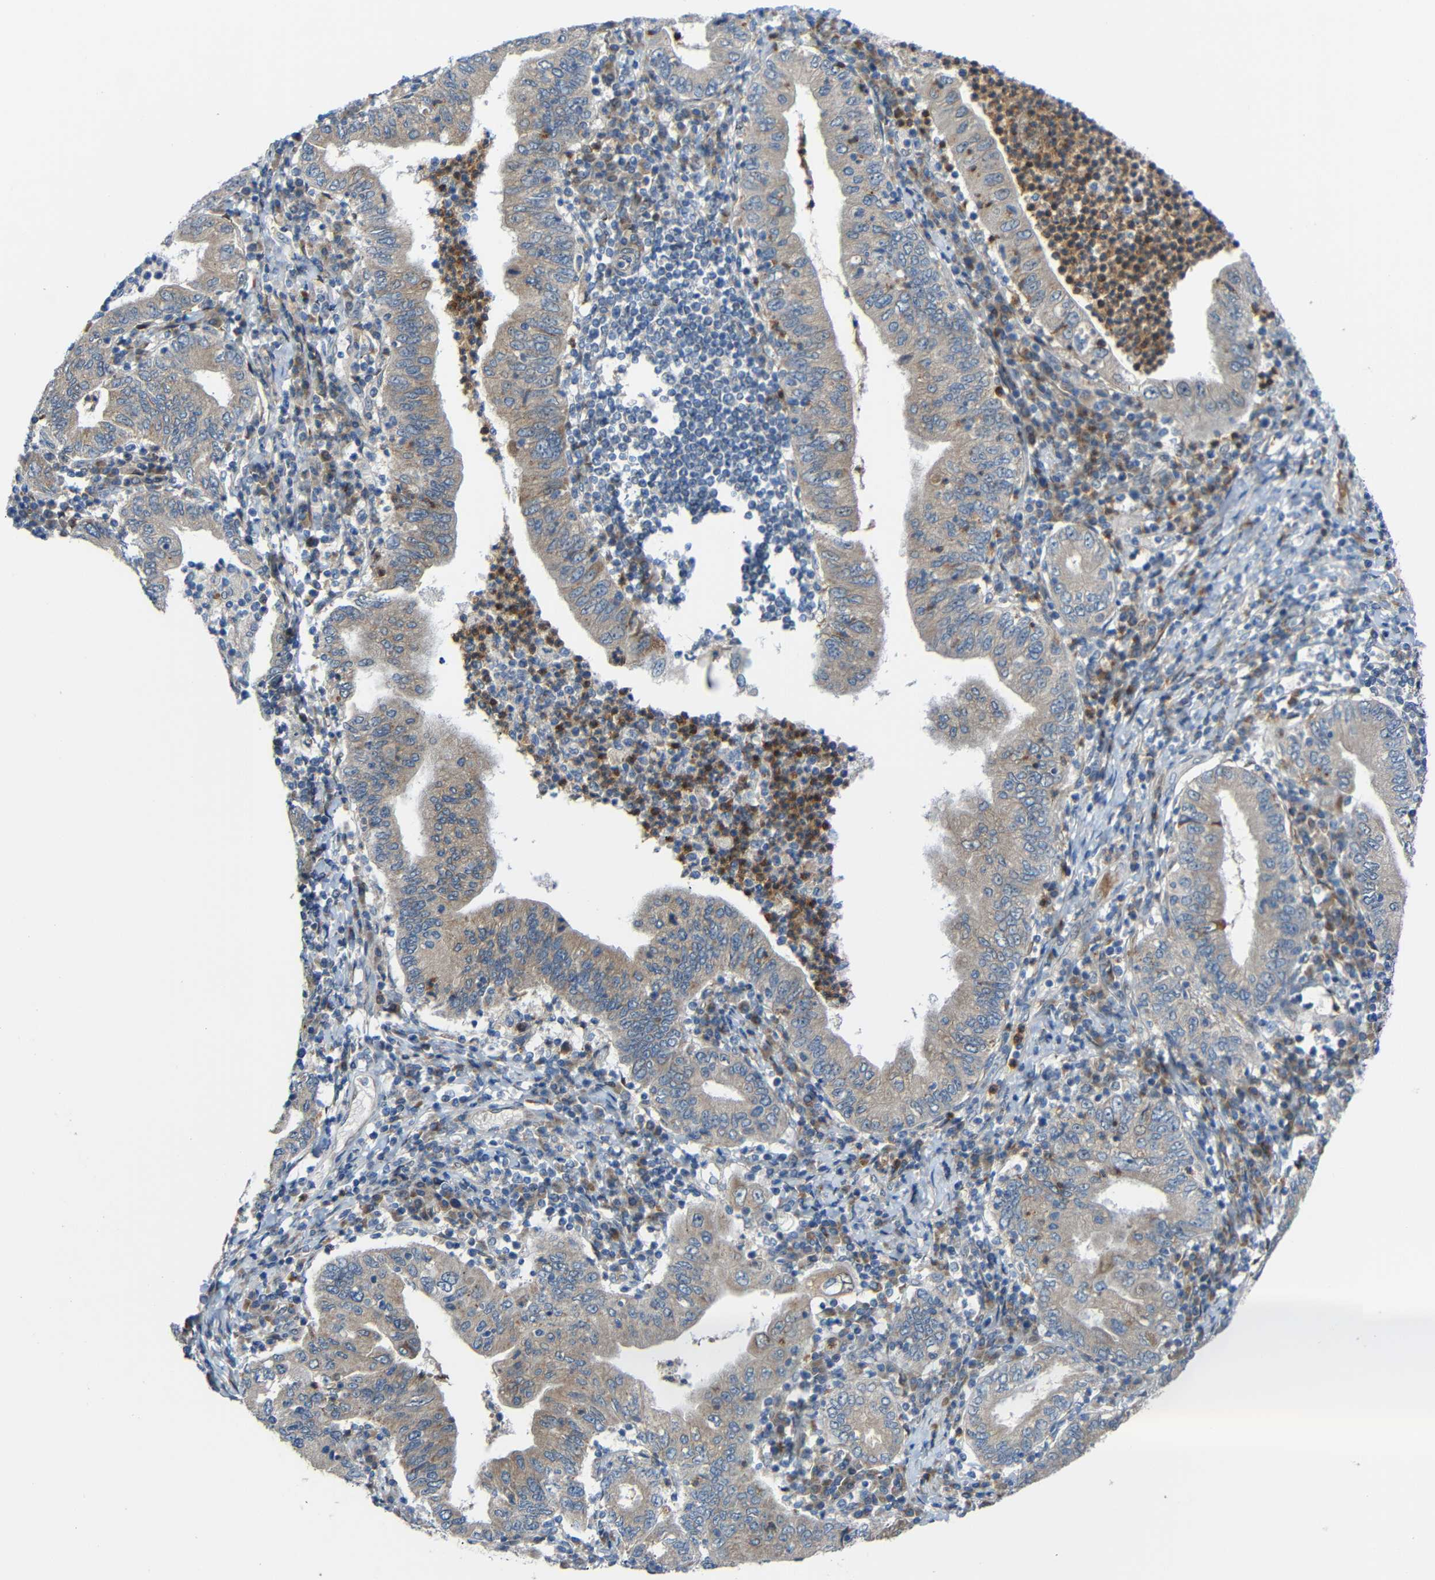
{"staining": {"intensity": "weak", "quantity": ">75%", "location": "cytoplasmic/membranous"}, "tissue": "stomach cancer", "cell_type": "Tumor cells", "image_type": "cancer", "snomed": [{"axis": "morphology", "description": "Normal tissue, NOS"}, {"axis": "morphology", "description": "Adenocarcinoma, NOS"}, {"axis": "topography", "description": "Esophagus"}, {"axis": "topography", "description": "Stomach, upper"}, {"axis": "topography", "description": "Peripheral nerve tissue"}], "caption": "The immunohistochemical stain shows weak cytoplasmic/membranous positivity in tumor cells of stomach cancer (adenocarcinoma) tissue. (DAB (3,3'-diaminobenzidine) = brown stain, brightfield microscopy at high magnification).", "gene": "TMEM25", "patient": {"sex": "male", "age": 62}}